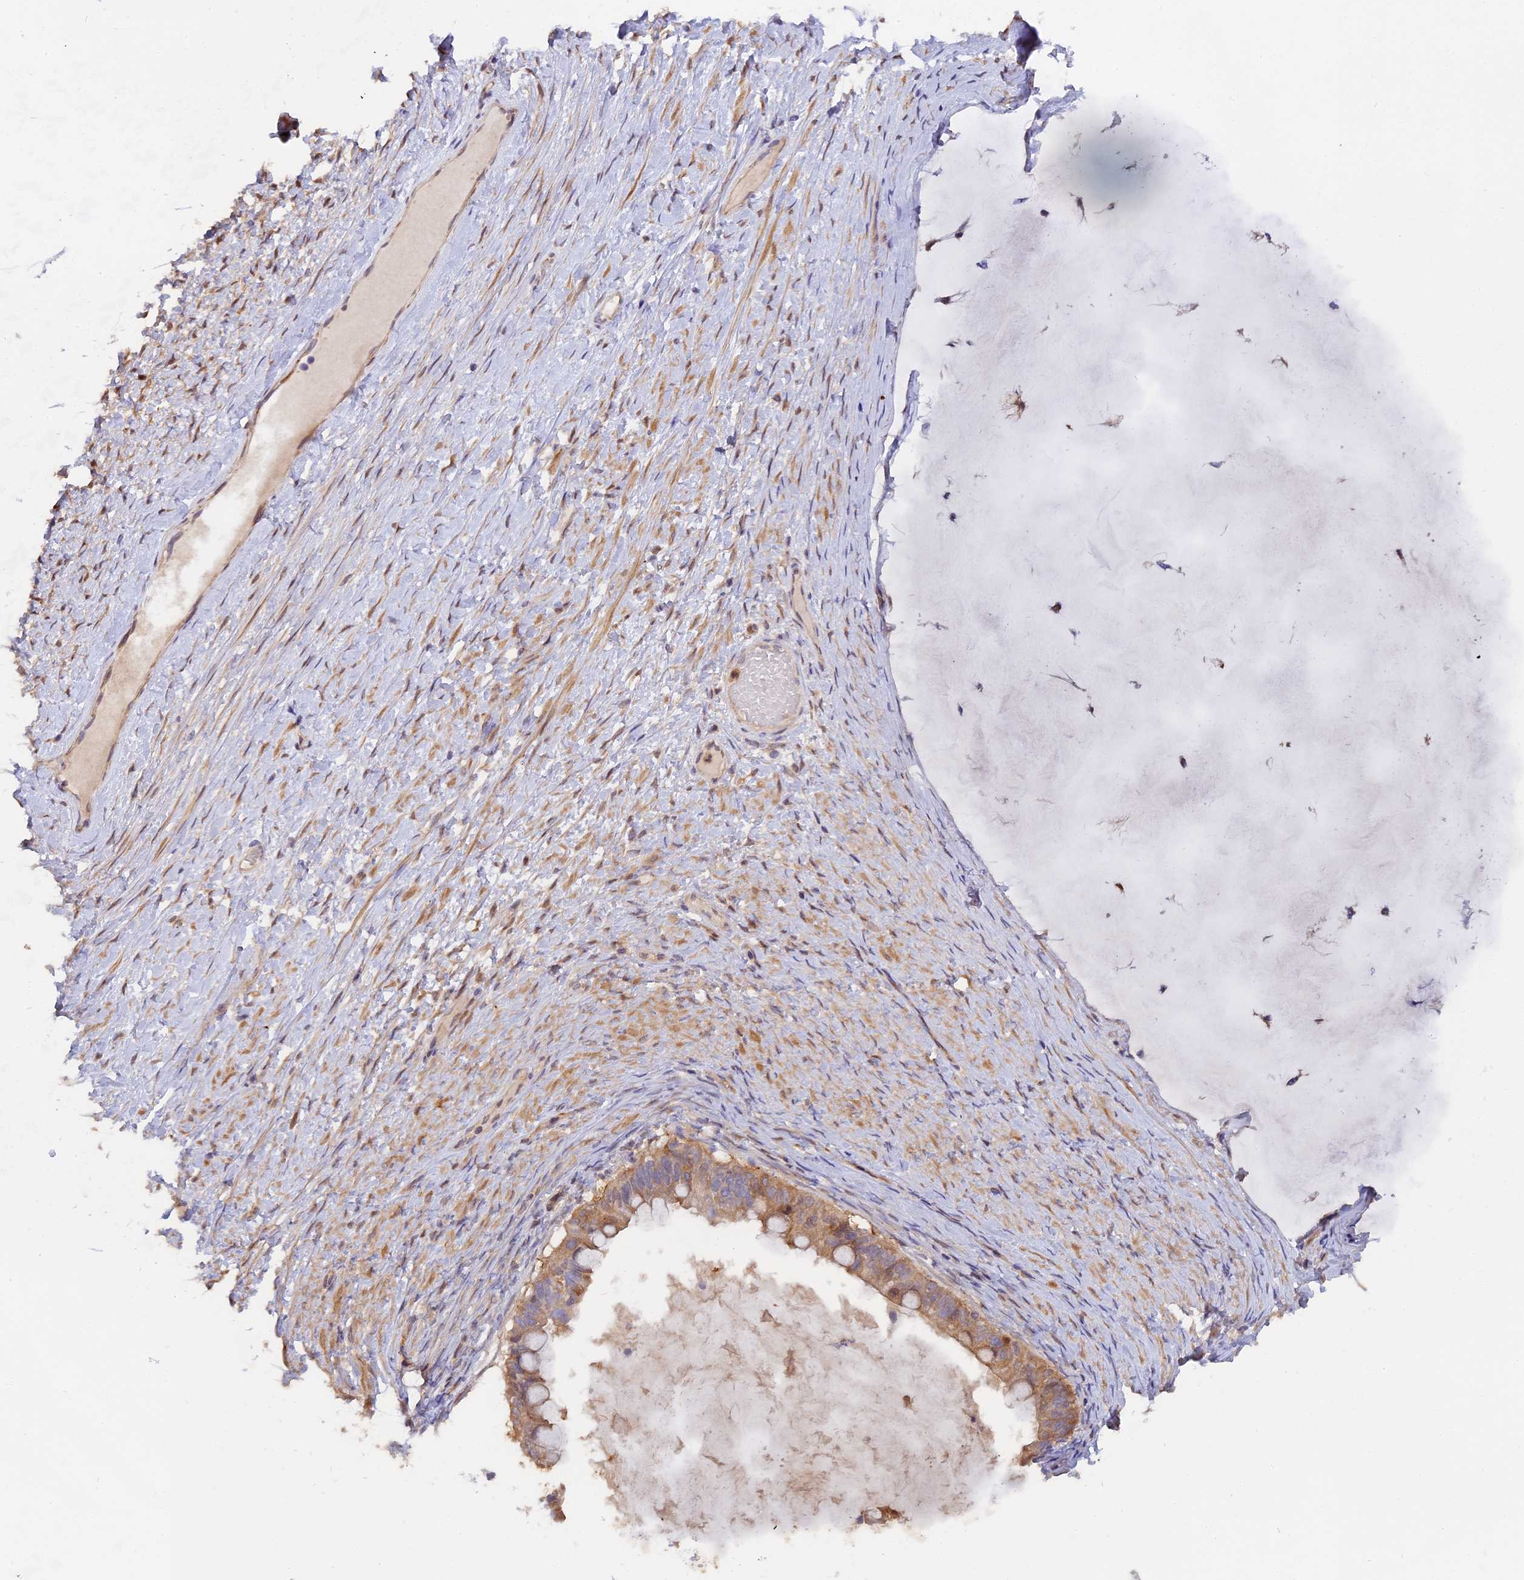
{"staining": {"intensity": "moderate", "quantity": ">75%", "location": "cytoplasmic/membranous"}, "tissue": "ovarian cancer", "cell_type": "Tumor cells", "image_type": "cancer", "snomed": [{"axis": "morphology", "description": "Cystadenocarcinoma, mucinous, NOS"}, {"axis": "topography", "description": "Ovary"}], "caption": "Ovarian mucinous cystadenocarcinoma stained with a brown dye displays moderate cytoplasmic/membranous positive positivity in approximately >75% of tumor cells.", "gene": "FAM118B", "patient": {"sex": "female", "age": 61}}